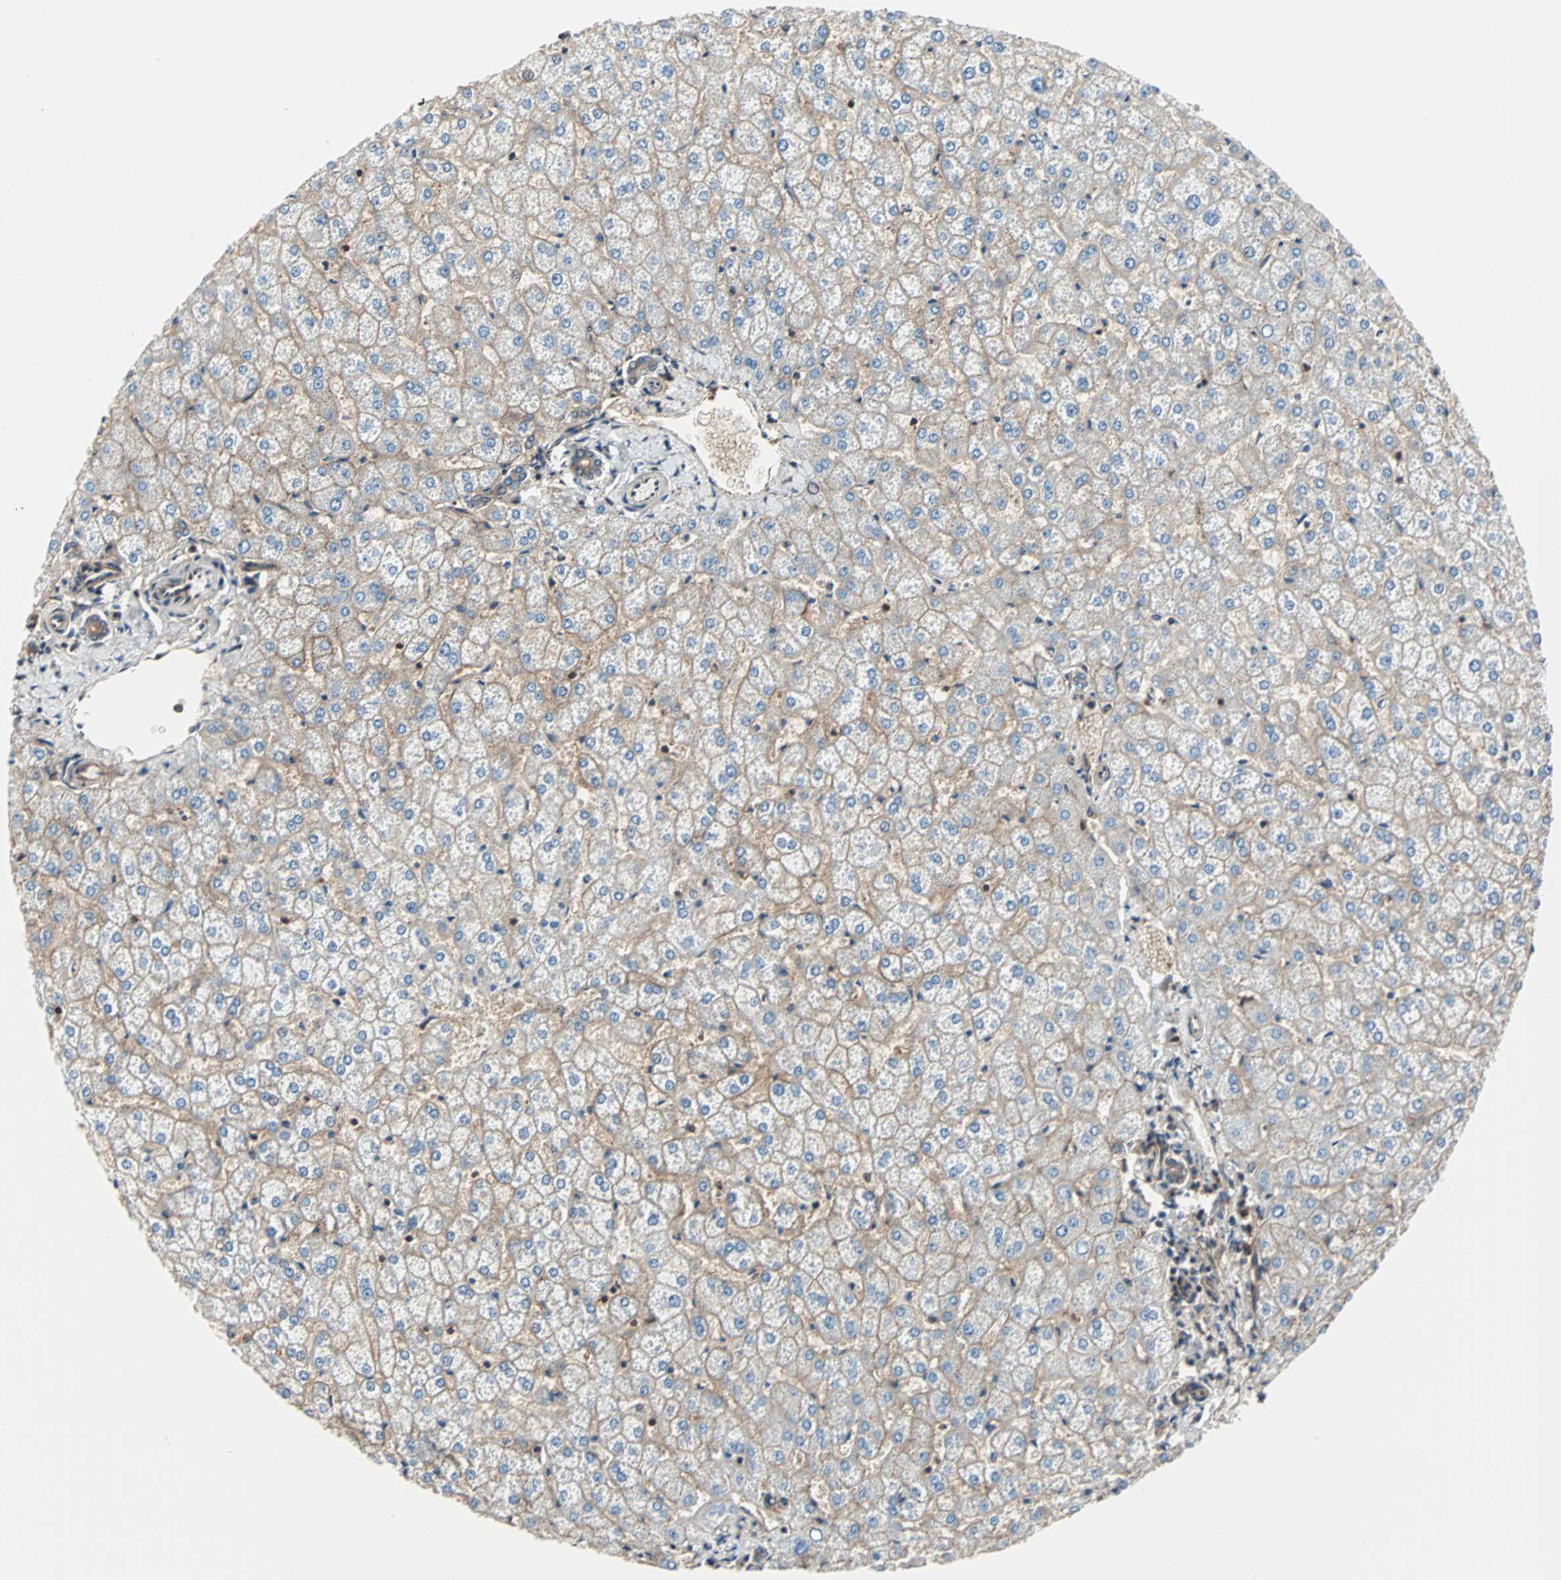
{"staining": {"intensity": "moderate", "quantity": ">75%", "location": "cytoplasmic/membranous"}, "tissue": "liver", "cell_type": "Cholangiocytes", "image_type": "normal", "snomed": [{"axis": "morphology", "description": "Normal tissue, NOS"}, {"axis": "topography", "description": "Liver"}], "caption": "Protein expression analysis of normal liver demonstrates moderate cytoplasmic/membranous staining in approximately >75% of cholangiocytes. The staining was performed using DAB (3,3'-diaminobenzidine), with brown indicating positive protein expression. Nuclei are stained blue with hematoxylin.", "gene": "RELA", "patient": {"sex": "female", "age": 32}}